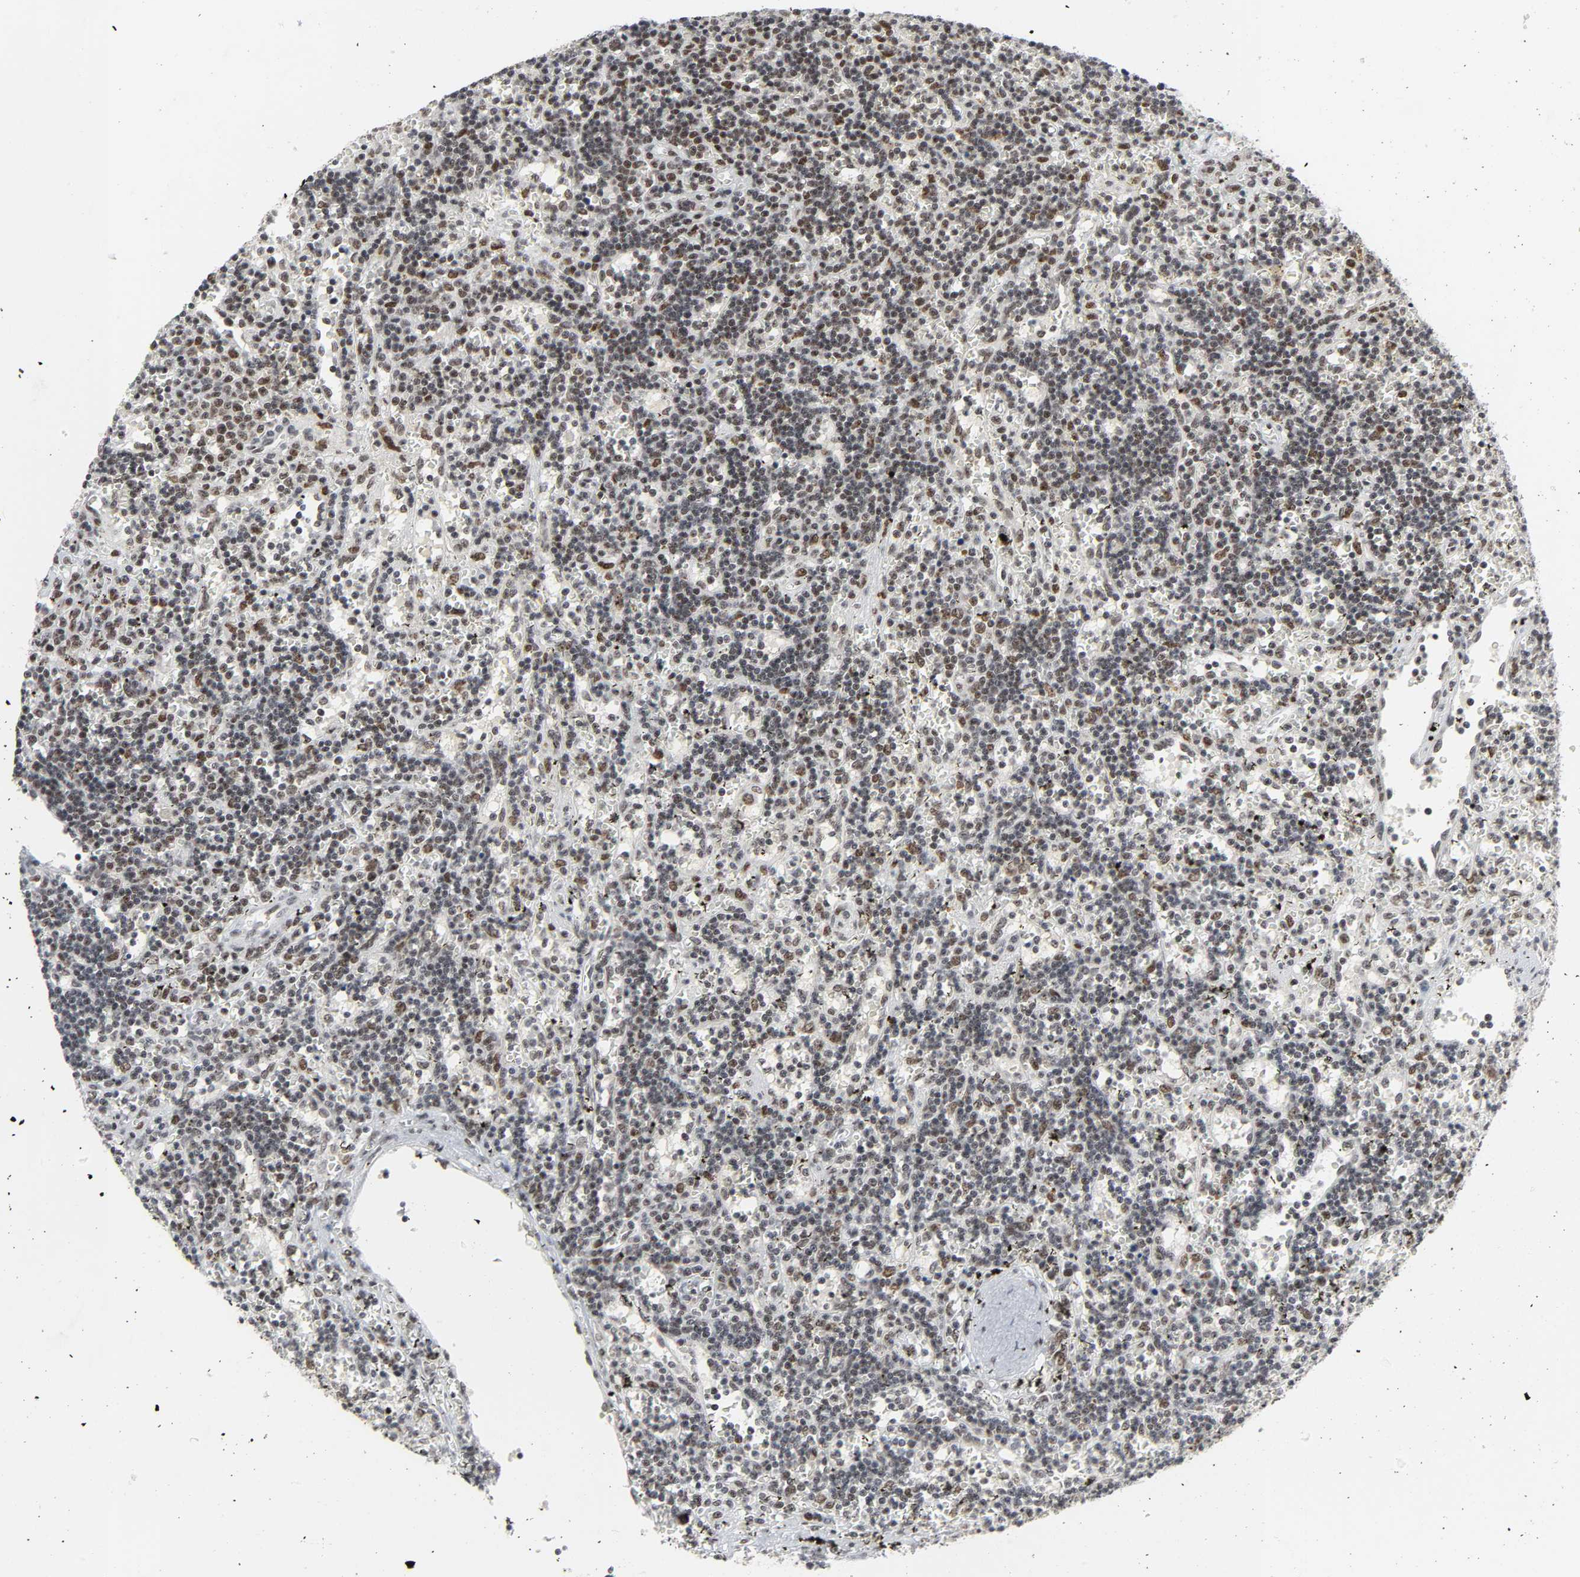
{"staining": {"intensity": "weak", "quantity": ">75%", "location": "nuclear"}, "tissue": "lymphoma", "cell_type": "Tumor cells", "image_type": "cancer", "snomed": [{"axis": "morphology", "description": "Malignant lymphoma, non-Hodgkin's type, Low grade"}, {"axis": "topography", "description": "Spleen"}], "caption": "The histopathology image displays a brown stain indicating the presence of a protein in the nuclear of tumor cells in malignant lymphoma, non-Hodgkin's type (low-grade). The staining is performed using DAB brown chromogen to label protein expression. The nuclei are counter-stained blue using hematoxylin.", "gene": "CDK7", "patient": {"sex": "male", "age": 60}}